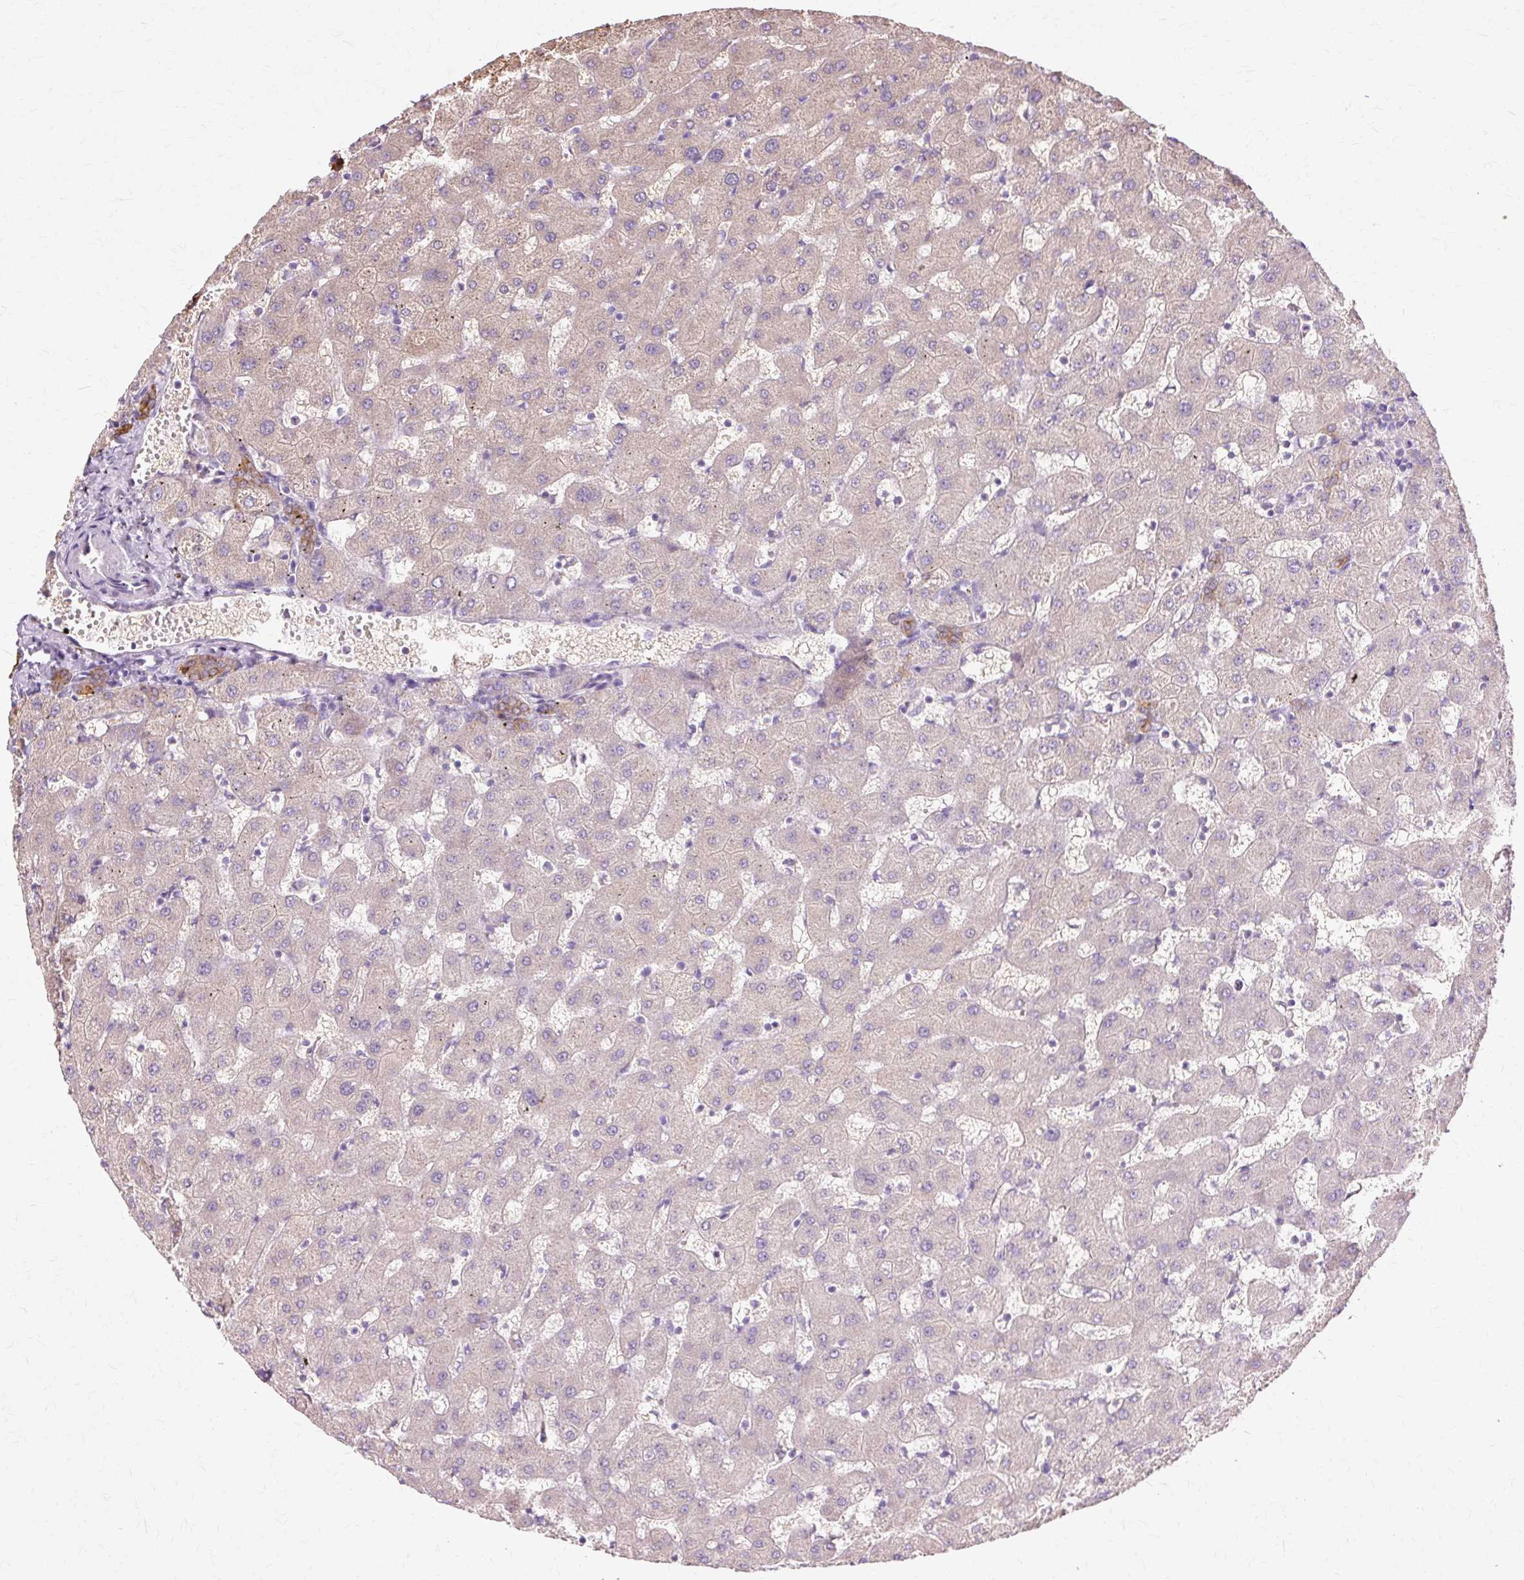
{"staining": {"intensity": "moderate", "quantity": ">75%", "location": "cytoplasmic/membranous"}, "tissue": "liver", "cell_type": "Cholangiocytes", "image_type": "normal", "snomed": [{"axis": "morphology", "description": "Normal tissue, NOS"}, {"axis": "topography", "description": "Liver"}], "caption": "Cholangiocytes demonstrate medium levels of moderate cytoplasmic/membranous expression in about >75% of cells in unremarkable human liver.", "gene": "PDZD2", "patient": {"sex": "female", "age": 63}}